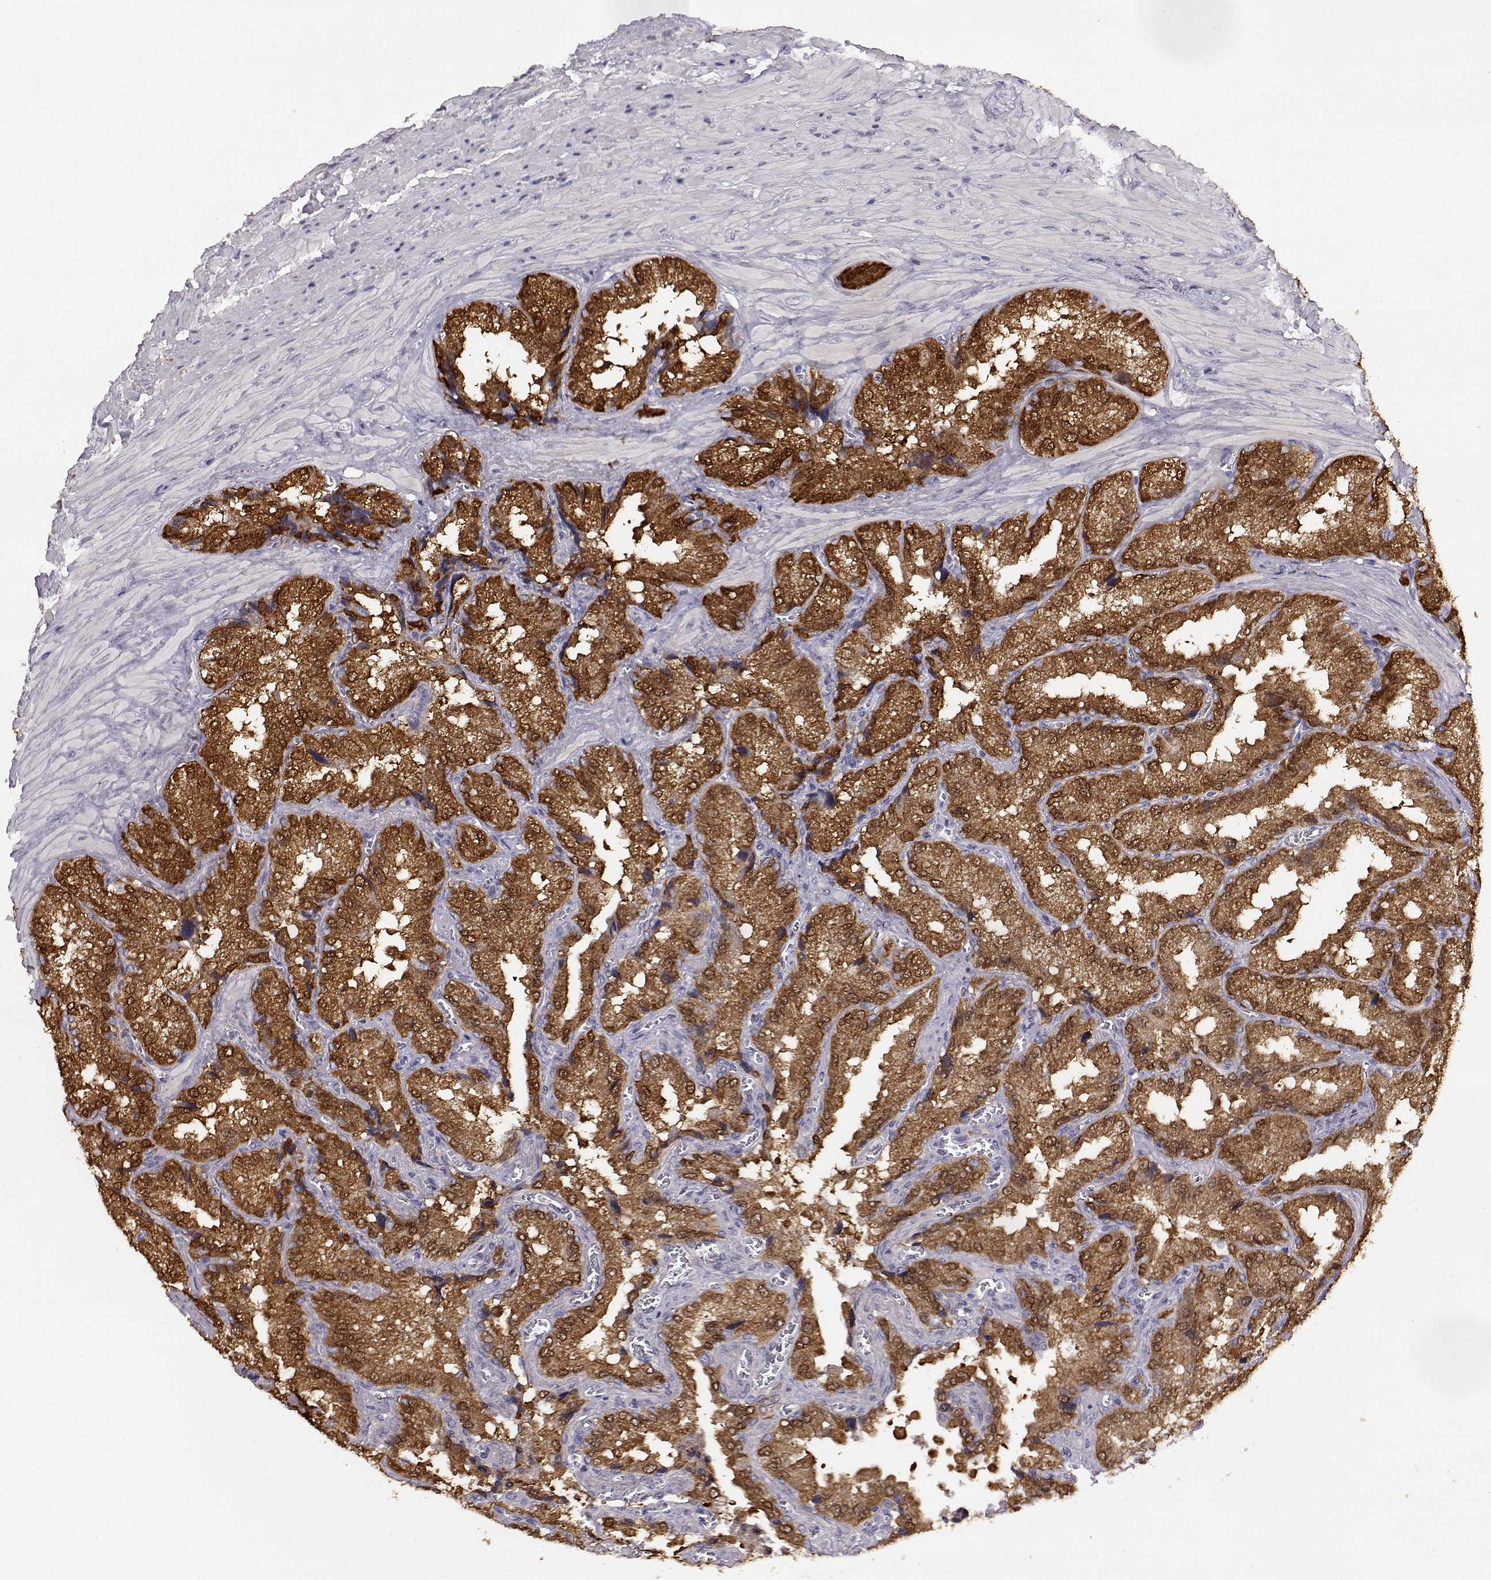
{"staining": {"intensity": "strong", "quantity": ">75%", "location": "cytoplasmic/membranous,nuclear"}, "tissue": "seminal vesicle", "cell_type": "Glandular cells", "image_type": "normal", "snomed": [{"axis": "morphology", "description": "Normal tissue, NOS"}, {"axis": "topography", "description": "Seminal veicle"}], "caption": "Unremarkable seminal vesicle displays strong cytoplasmic/membranous,nuclear staining in about >75% of glandular cells The staining is performed using DAB (3,3'-diaminobenzidine) brown chromogen to label protein expression. The nuclei are counter-stained blue using hematoxylin..", "gene": "AKR1B1", "patient": {"sex": "male", "age": 37}}